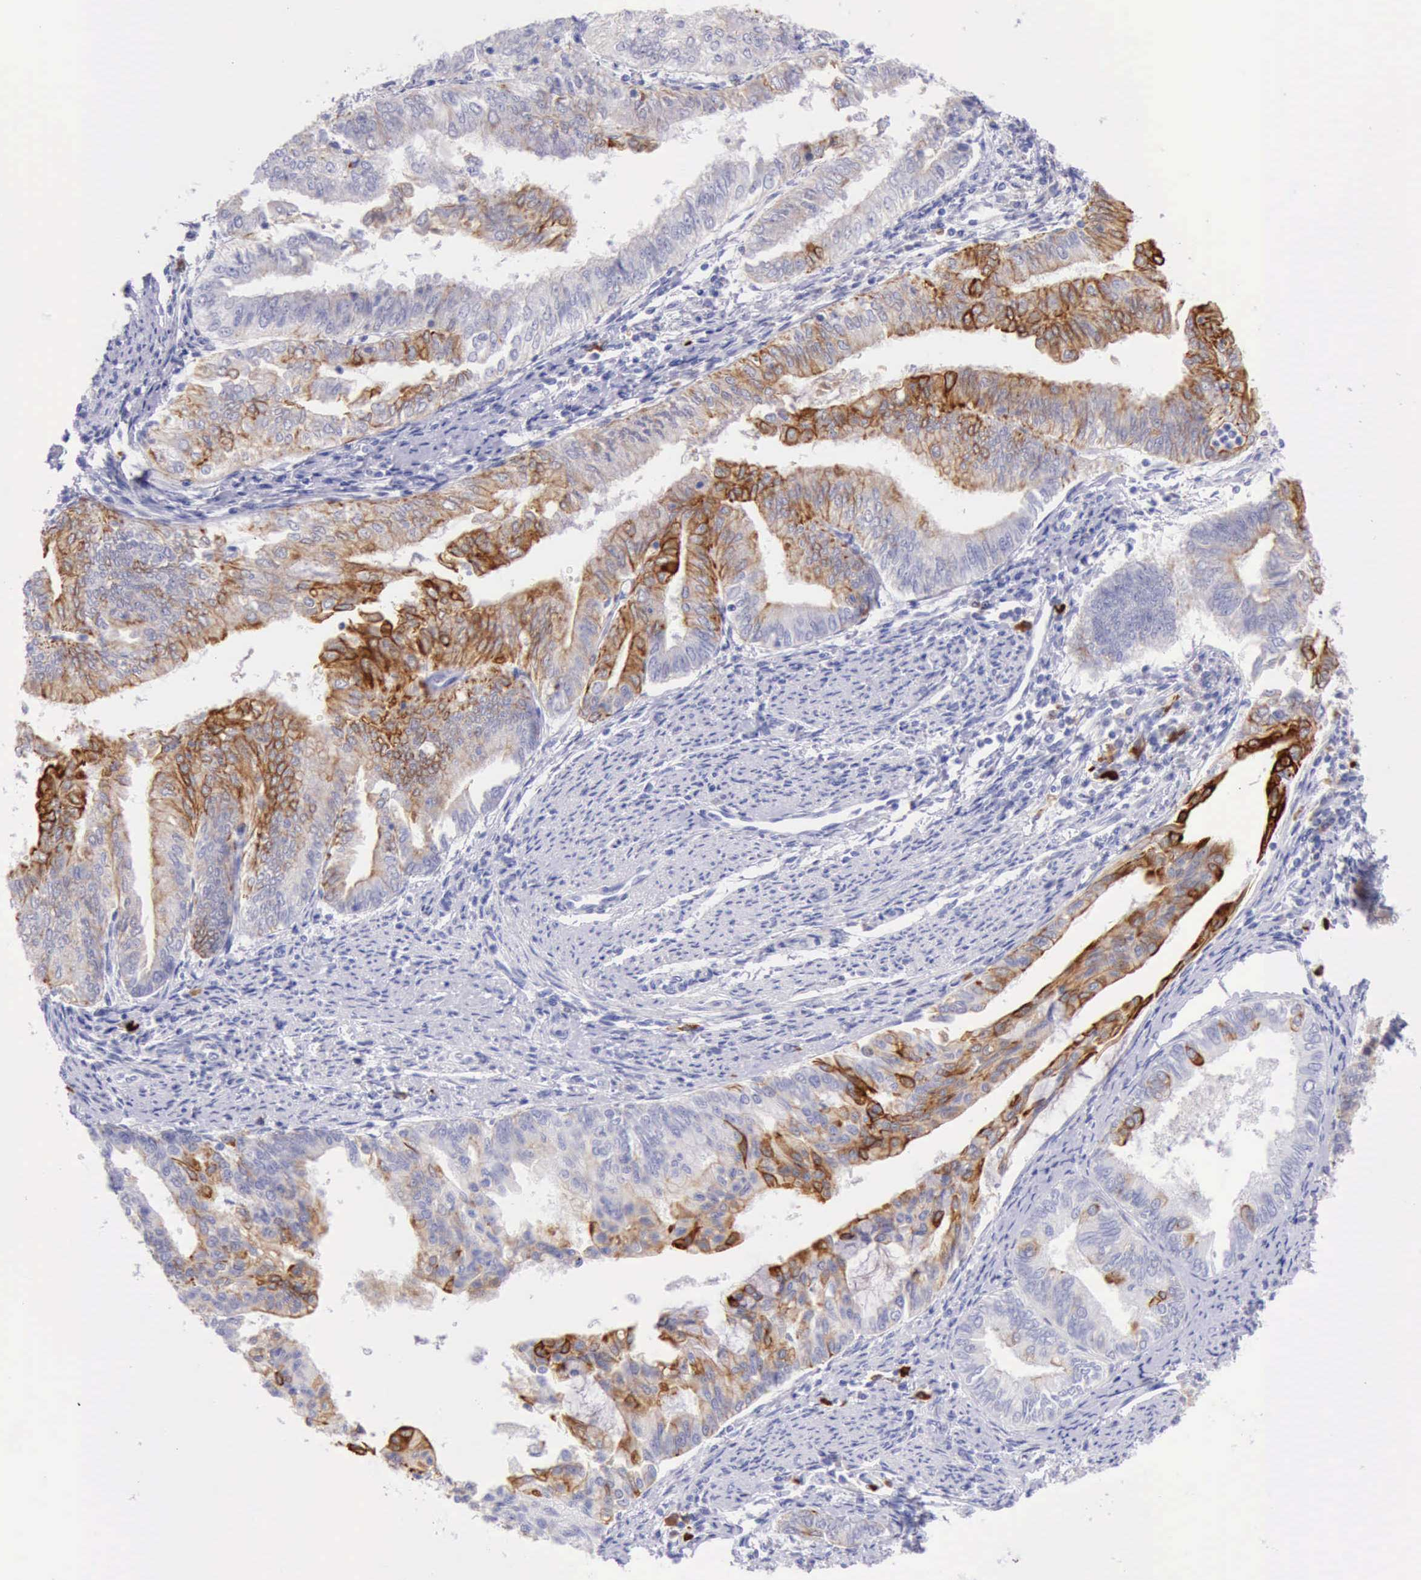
{"staining": {"intensity": "strong", "quantity": "25%-75%", "location": "cytoplasmic/membranous"}, "tissue": "endometrial cancer", "cell_type": "Tumor cells", "image_type": "cancer", "snomed": [{"axis": "morphology", "description": "Adenocarcinoma, NOS"}, {"axis": "topography", "description": "Endometrium"}], "caption": "Immunohistochemistry image of human endometrial adenocarcinoma stained for a protein (brown), which exhibits high levels of strong cytoplasmic/membranous staining in about 25%-75% of tumor cells.", "gene": "KRT8", "patient": {"sex": "female", "age": 66}}